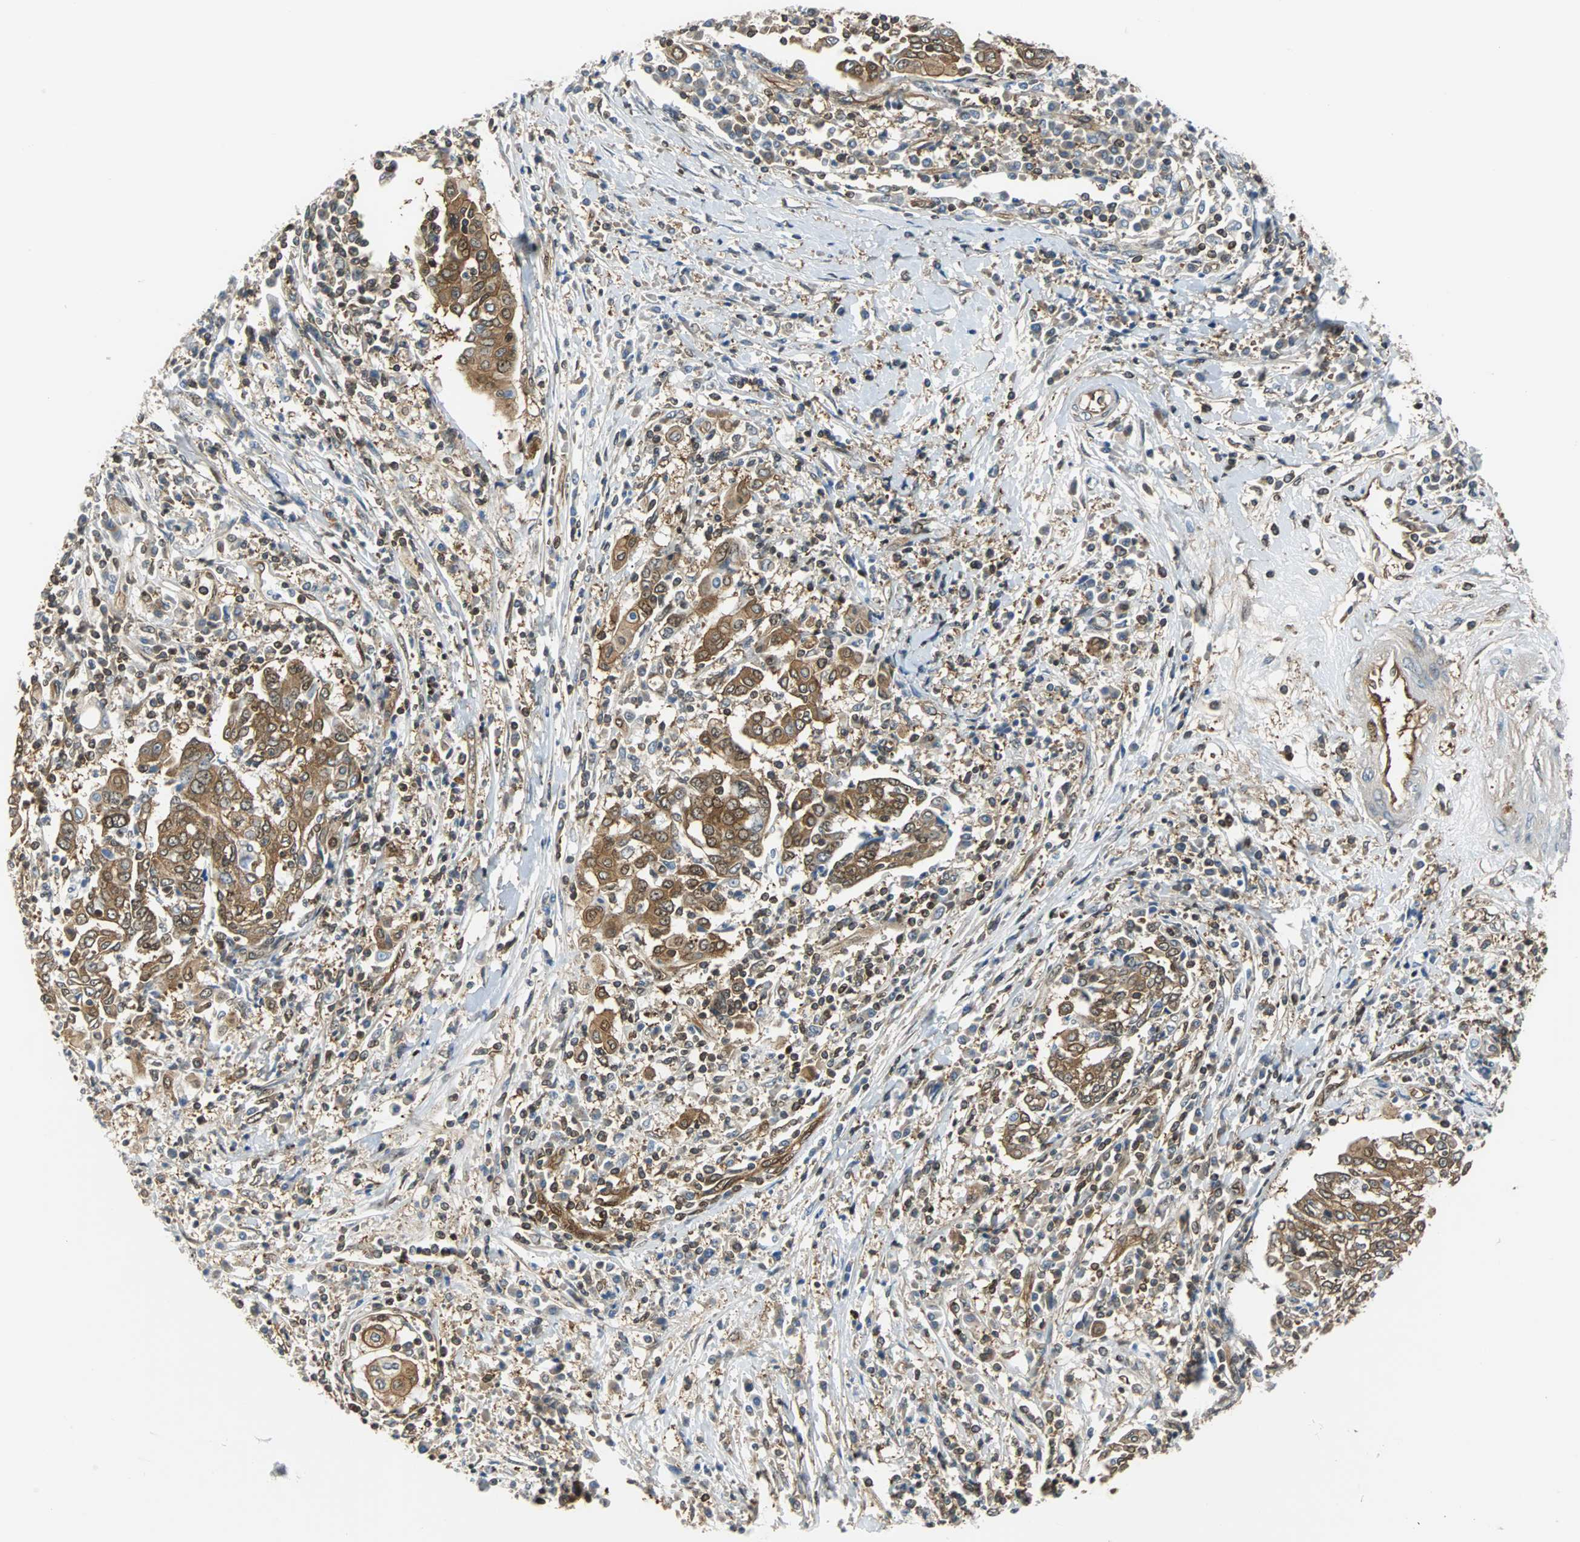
{"staining": {"intensity": "strong", "quantity": ">75%", "location": "cytoplasmic/membranous"}, "tissue": "cervical cancer", "cell_type": "Tumor cells", "image_type": "cancer", "snomed": [{"axis": "morphology", "description": "Squamous cell carcinoma, NOS"}, {"axis": "topography", "description": "Cervix"}], "caption": "Protein expression analysis of cervical cancer (squamous cell carcinoma) exhibits strong cytoplasmic/membranous positivity in about >75% of tumor cells.", "gene": "RELA", "patient": {"sex": "female", "age": 40}}